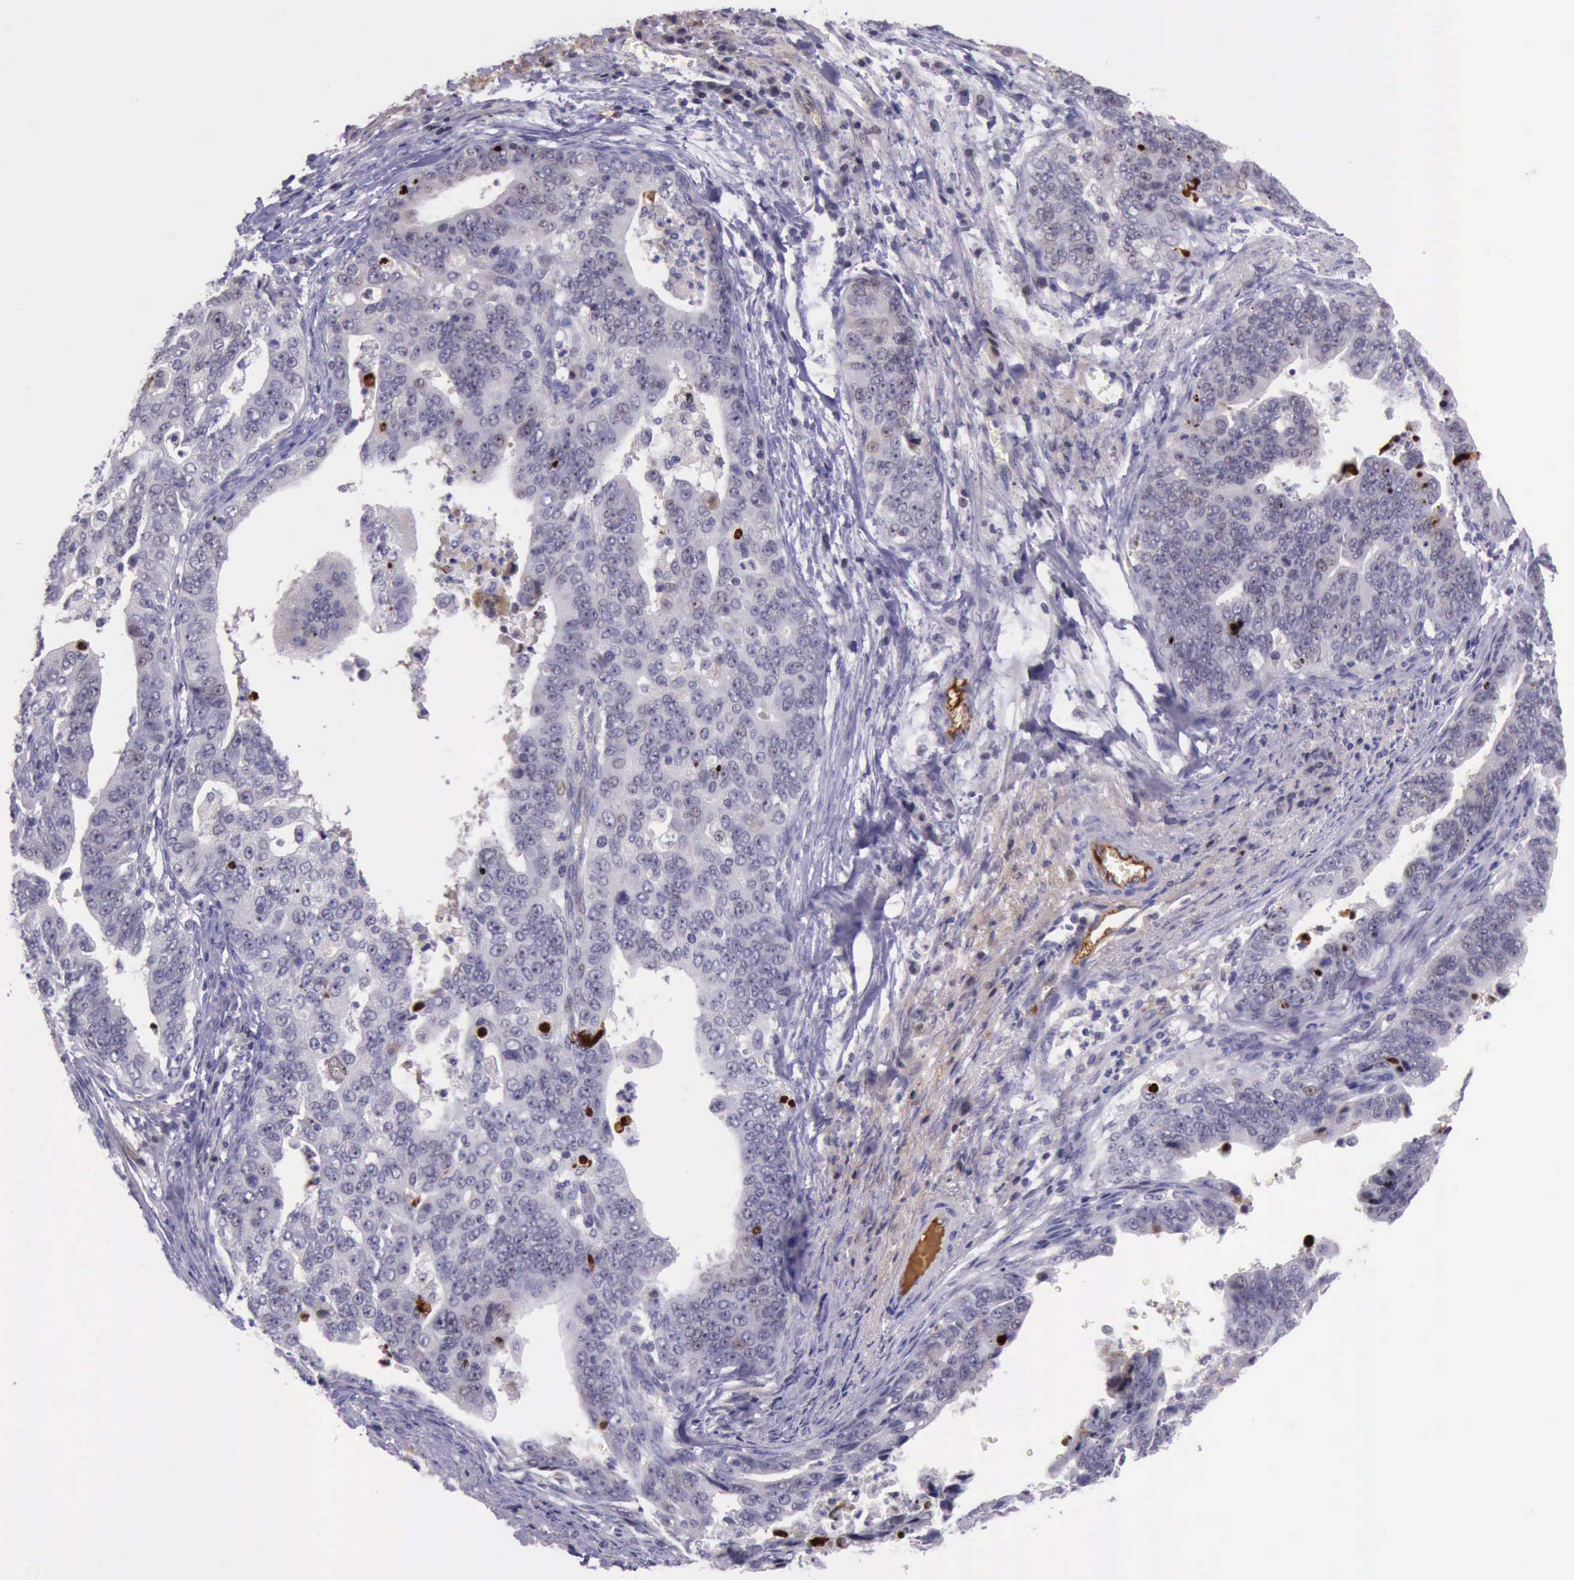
{"staining": {"intensity": "strong", "quantity": "<25%", "location": "nuclear"}, "tissue": "stomach cancer", "cell_type": "Tumor cells", "image_type": "cancer", "snomed": [{"axis": "morphology", "description": "Adenocarcinoma, NOS"}, {"axis": "topography", "description": "Stomach, upper"}], "caption": "Immunohistochemistry (DAB) staining of human stomach cancer displays strong nuclear protein staining in about <25% of tumor cells. Immunohistochemistry (ihc) stains the protein of interest in brown and the nuclei are stained blue.", "gene": "PARP1", "patient": {"sex": "female", "age": 50}}